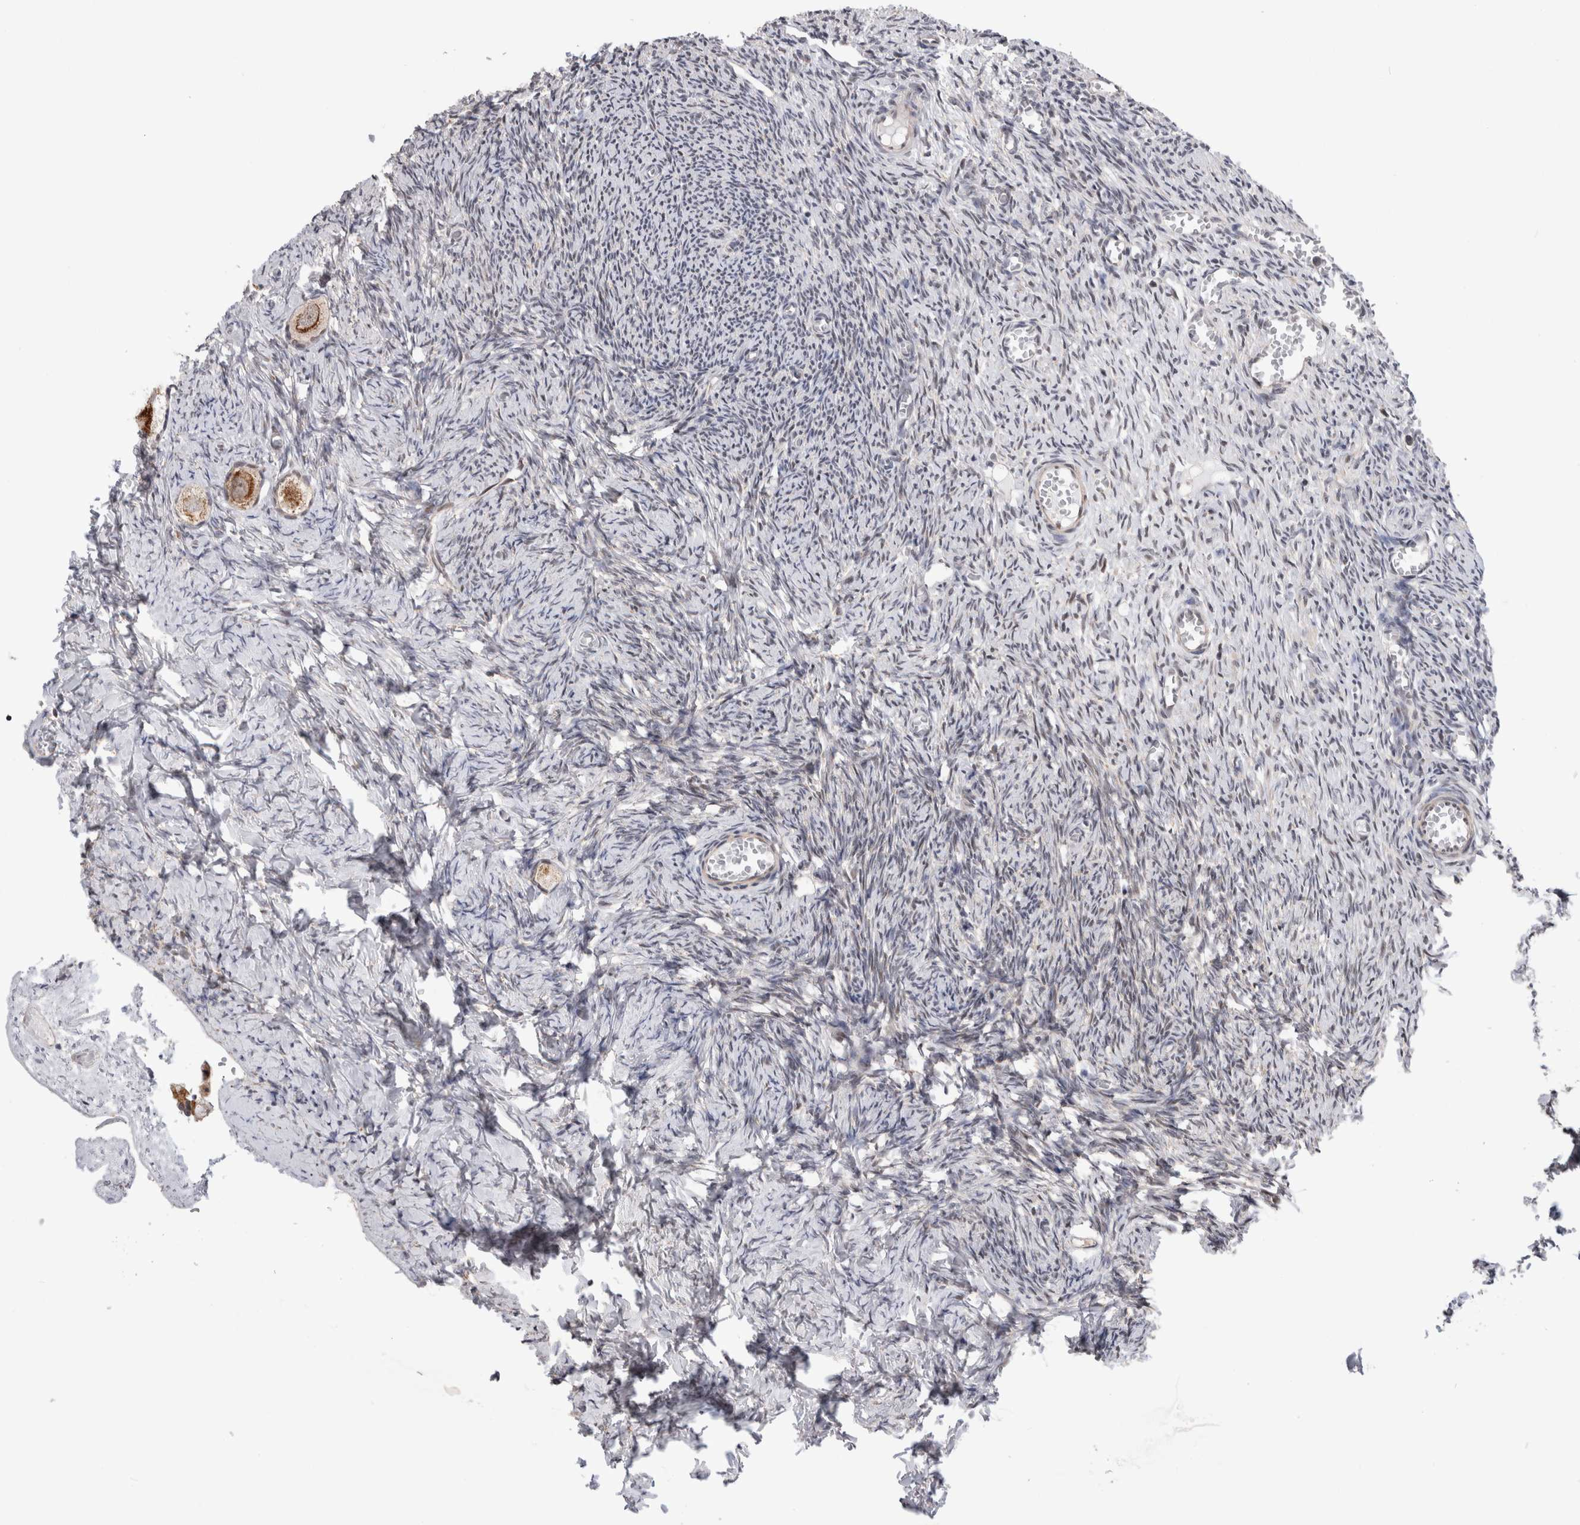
{"staining": {"intensity": "strong", "quantity": "25%-75%", "location": "cytoplasmic/membranous"}, "tissue": "ovary", "cell_type": "Follicle cells", "image_type": "normal", "snomed": [{"axis": "morphology", "description": "Normal tissue, NOS"}, {"axis": "topography", "description": "Ovary"}], "caption": "Immunohistochemistry (IHC) of benign human ovary demonstrates high levels of strong cytoplasmic/membranous staining in about 25%-75% of follicle cells. Using DAB (brown) and hematoxylin (blue) stains, captured at high magnification using brightfield microscopy.", "gene": "MRPL37", "patient": {"sex": "female", "age": 27}}